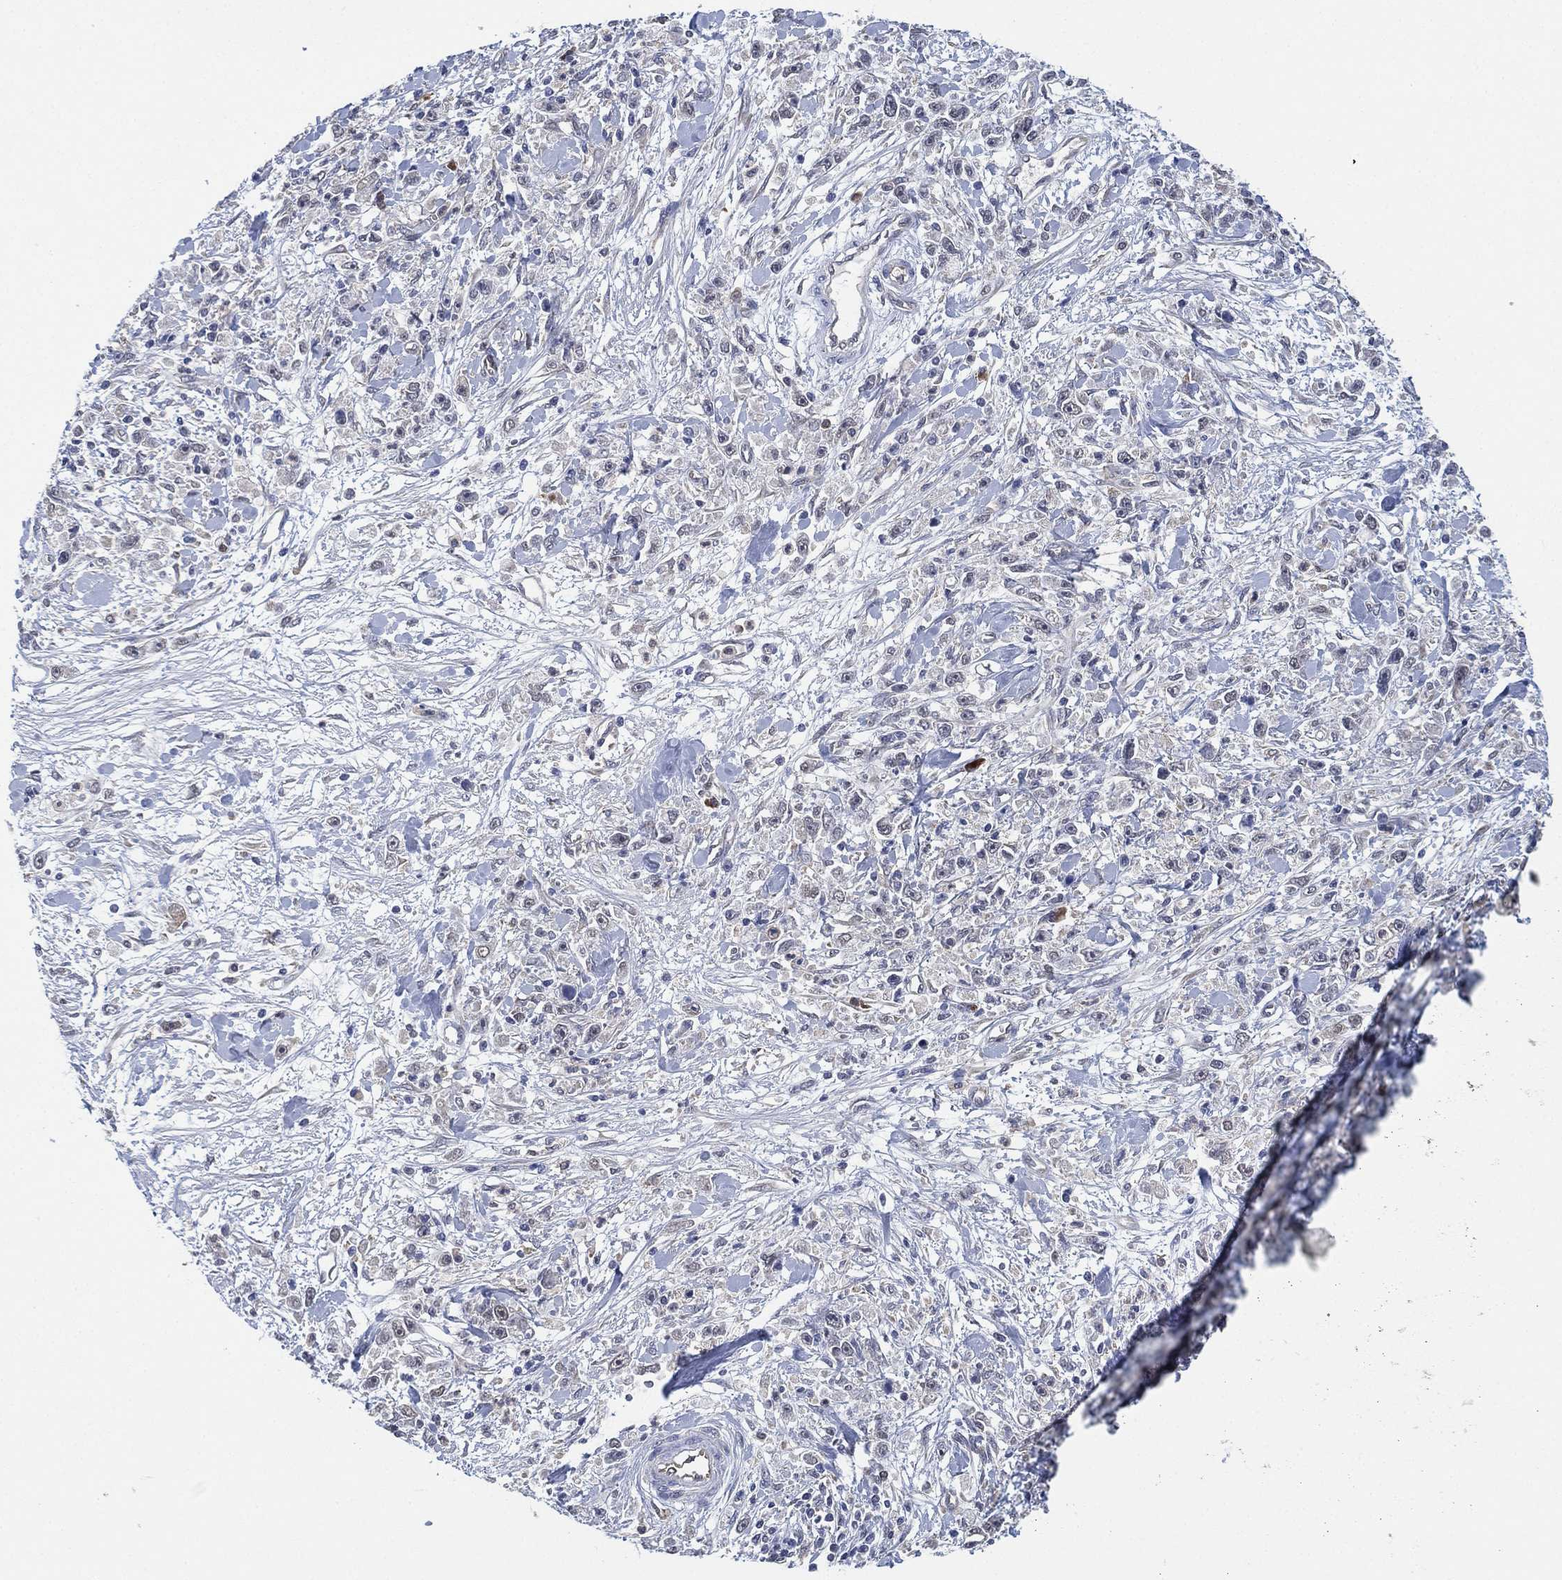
{"staining": {"intensity": "negative", "quantity": "none", "location": "none"}, "tissue": "stomach cancer", "cell_type": "Tumor cells", "image_type": "cancer", "snomed": [{"axis": "morphology", "description": "Adenocarcinoma, NOS"}, {"axis": "topography", "description": "Stomach"}], "caption": "DAB immunohistochemical staining of human stomach cancer (adenocarcinoma) displays no significant positivity in tumor cells. (Immunohistochemistry, brightfield microscopy, high magnification).", "gene": "FES", "patient": {"sex": "female", "age": 59}}